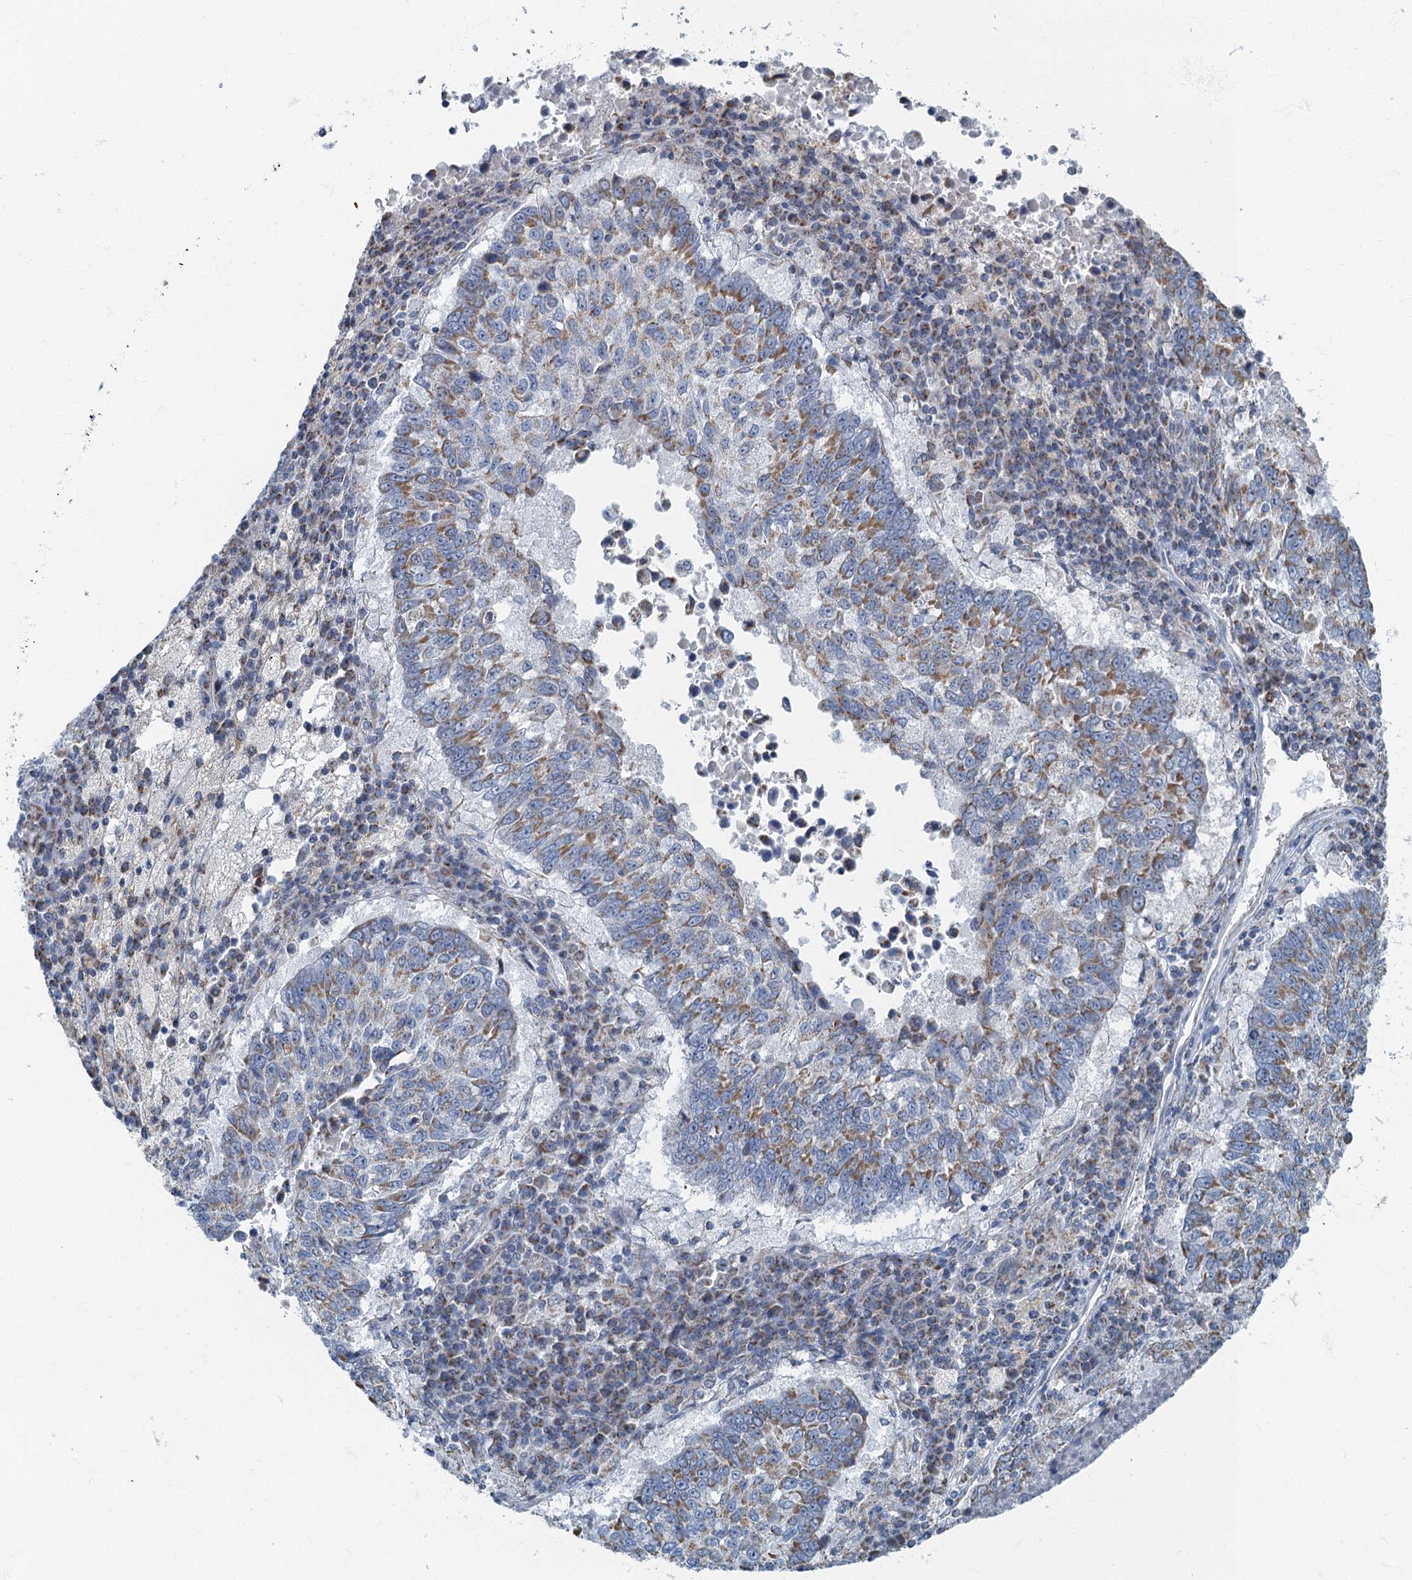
{"staining": {"intensity": "moderate", "quantity": ">75%", "location": "cytoplasmic/membranous"}, "tissue": "lung cancer", "cell_type": "Tumor cells", "image_type": "cancer", "snomed": [{"axis": "morphology", "description": "Squamous cell carcinoma, NOS"}, {"axis": "topography", "description": "Lung"}], "caption": "Human lung cancer stained with a protein marker reveals moderate staining in tumor cells.", "gene": "RAD9B", "patient": {"sex": "male", "age": 73}}